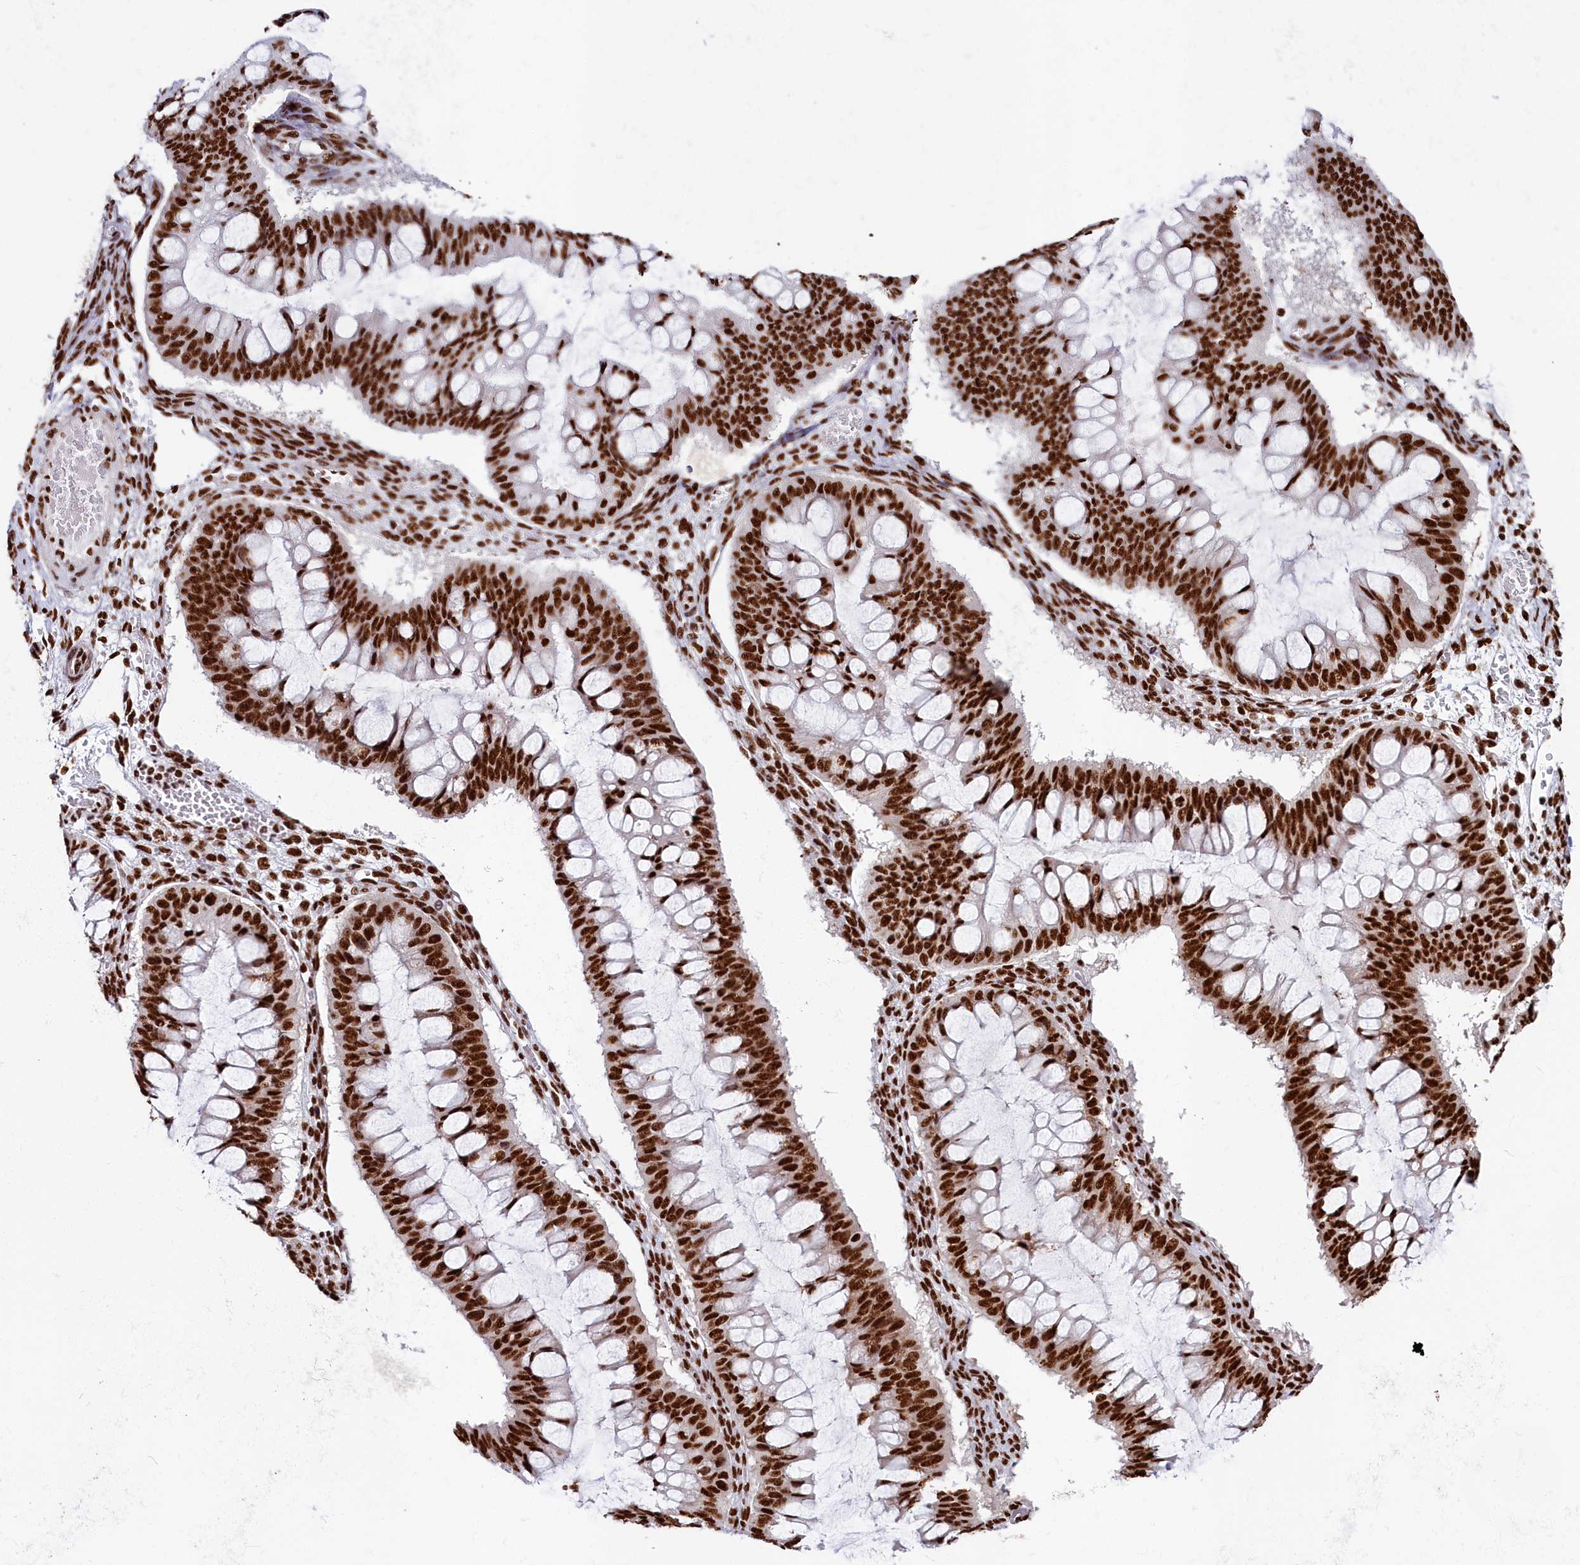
{"staining": {"intensity": "strong", "quantity": ">75%", "location": "nuclear"}, "tissue": "ovarian cancer", "cell_type": "Tumor cells", "image_type": "cancer", "snomed": [{"axis": "morphology", "description": "Cystadenocarcinoma, mucinous, NOS"}, {"axis": "topography", "description": "Ovary"}], "caption": "Protein analysis of ovarian mucinous cystadenocarcinoma tissue displays strong nuclear positivity in about >75% of tumor cells. The staining is performed using DAB (3,3'-diaminobenzidine) brown chromogen to label protein expression. The nuclei are counter-stained blue using hematoxylin.", "gene": "SNRNP70", "patient": {"sex": "female", "age": 73}}